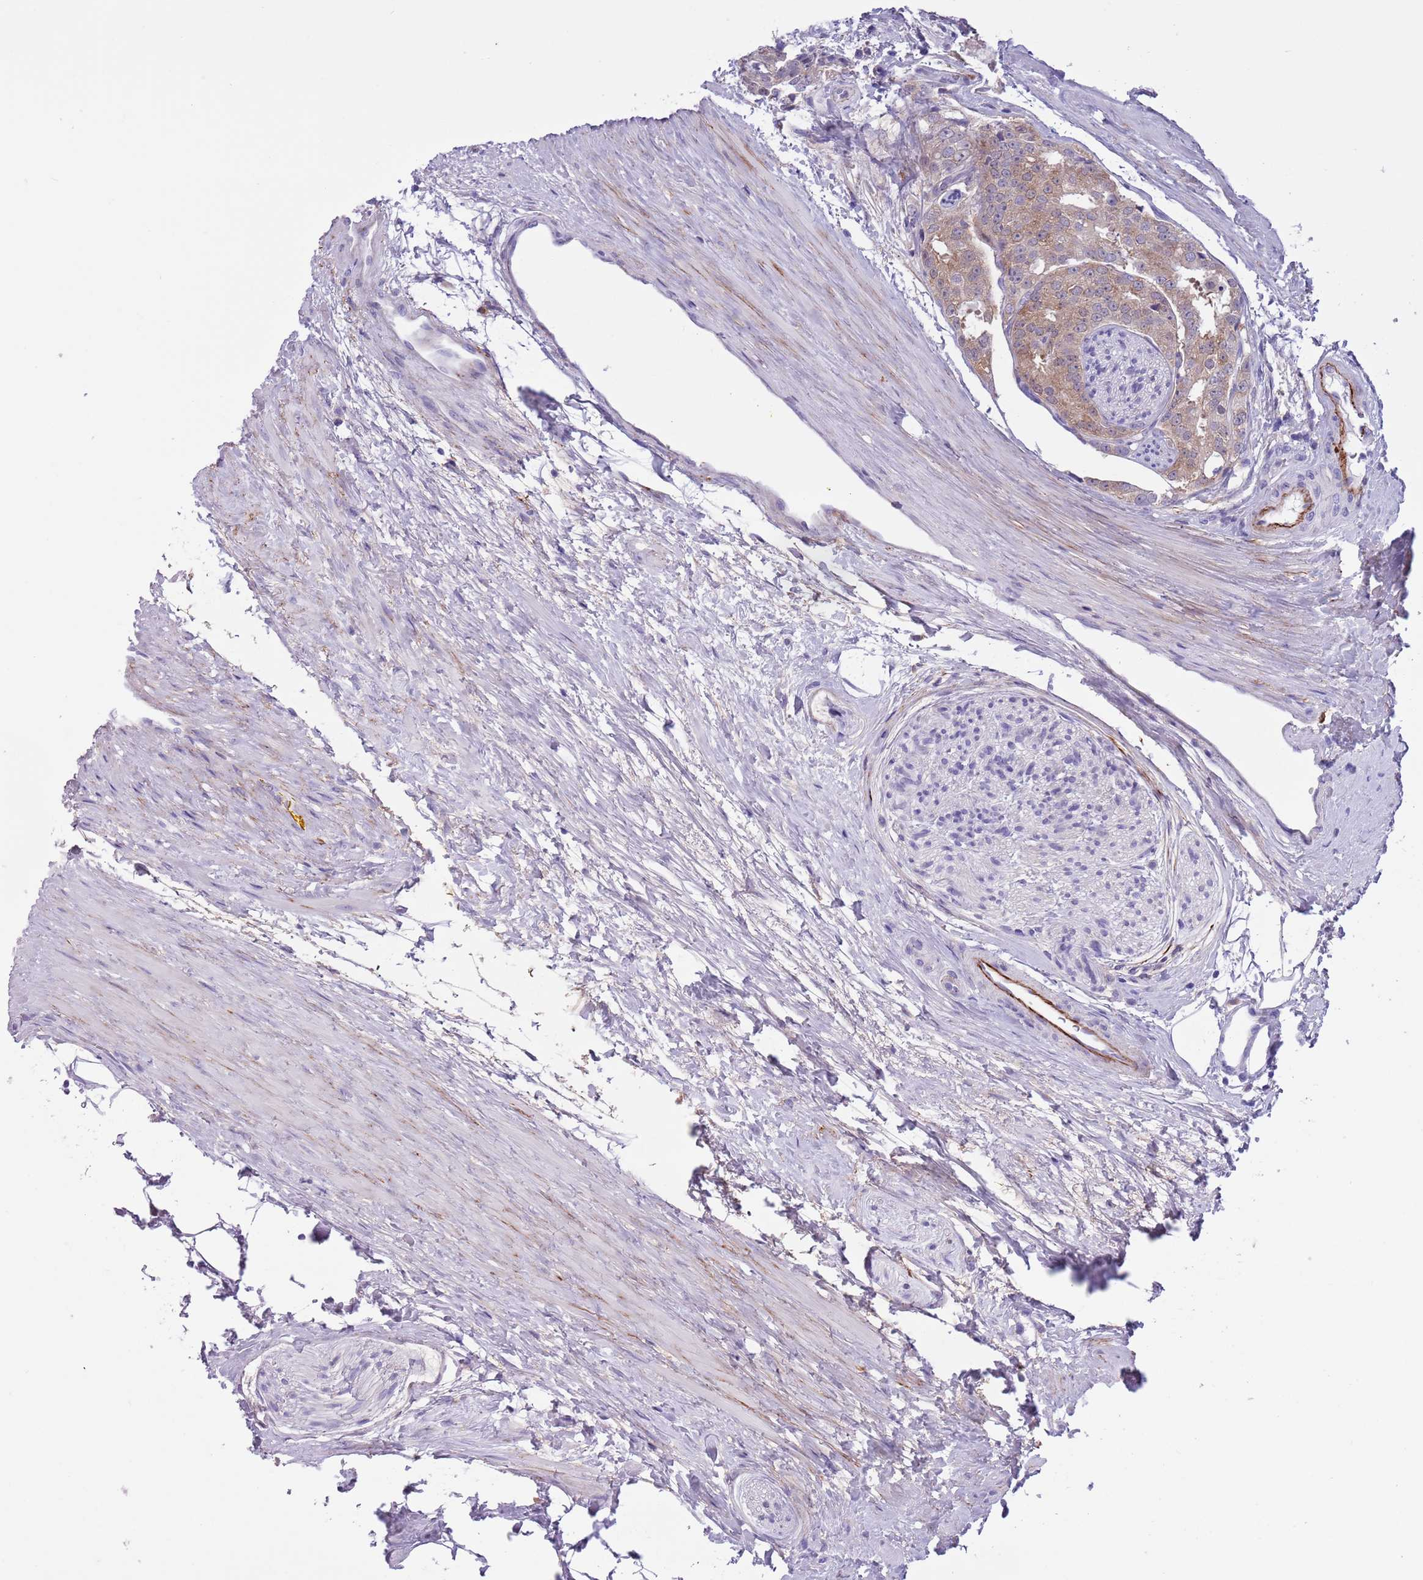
{"staining": {"intensity": "weak", "quantity": "25%-75%", "location": "cytoplasmic/membranous"}, "tissue": "prostate cancer", "cell_type": "Tumor cells", "image_type": "cancer", "snomed": [{"axis": "morphology", "description": "Adenocarcinoma, High grade"}, {"axis": "topography", "description": "Prostate"}], "caption": "Prostate cancer (adenocarcinoma (high-grade)) stained with immunohistochemistry (IHC) exhibits weak cytoplasmic/membranous staining in about 25%-75% of tumor cells.", "gene": "PFKFB2", "patient": {"sex": "male", "age": 49}}